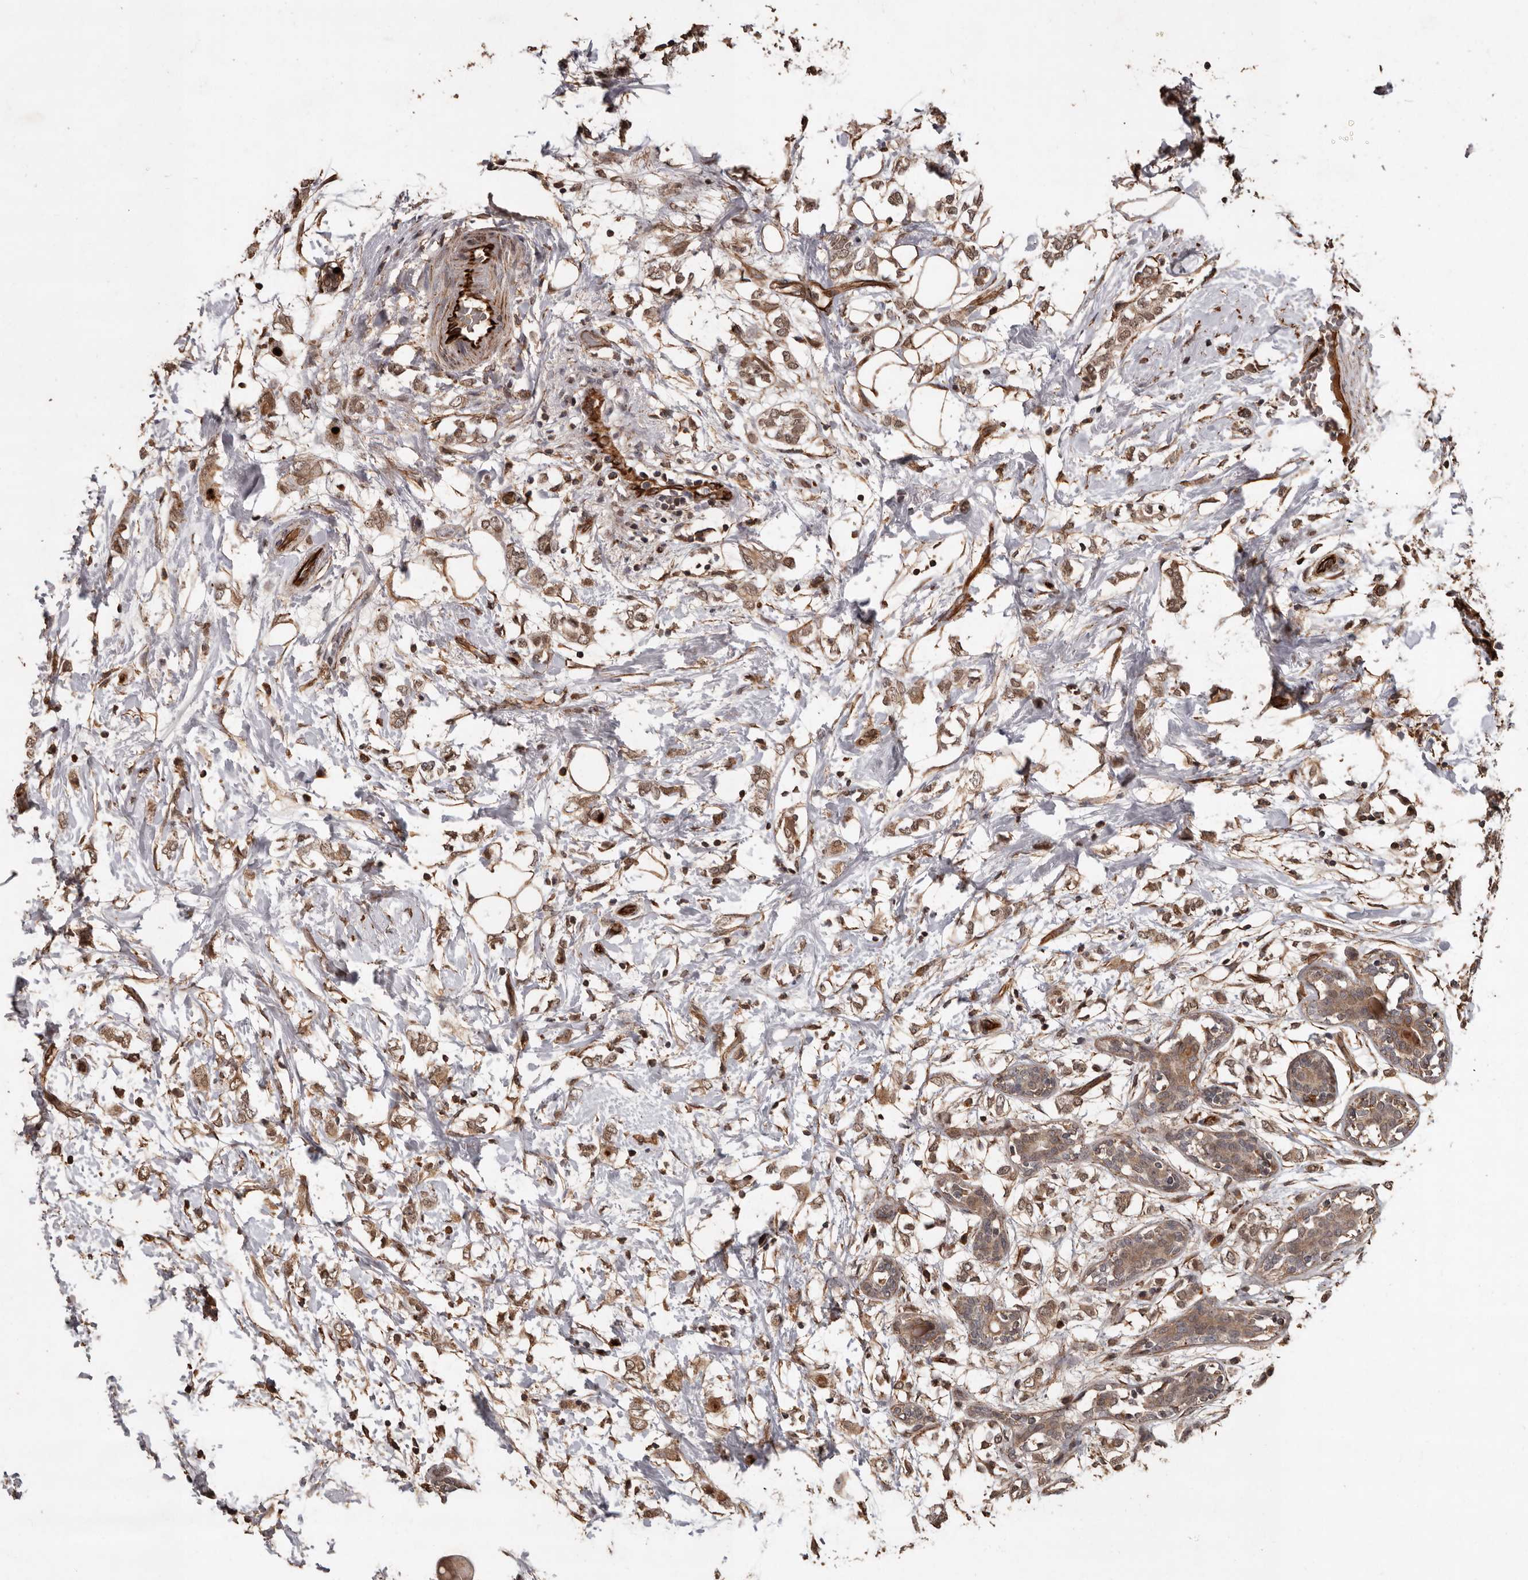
{"staining": {"intensity": "moderate", "quantity": ">75%", "location": "cytoplasmic/membranous,nuclear"}, "tissue": "breast cancer", "cell_type": "Tumor cells", "image_type": "cancer", "snomed": [{"axis": "morphology", "description": "Normal tissue, NOS"}, {"axis": "morphology", "description": "Lobular carcinoma"}, {"axis": "topography", "description": "Breast"}], "caption": "Lobular carcinoma (breast) stained for a protein reveals moderate cytoplasmic/membranous and nuclear positivity in tumor cells.", "gene": "BRAT1", "patient": {"sex": "female", "age": 47}}